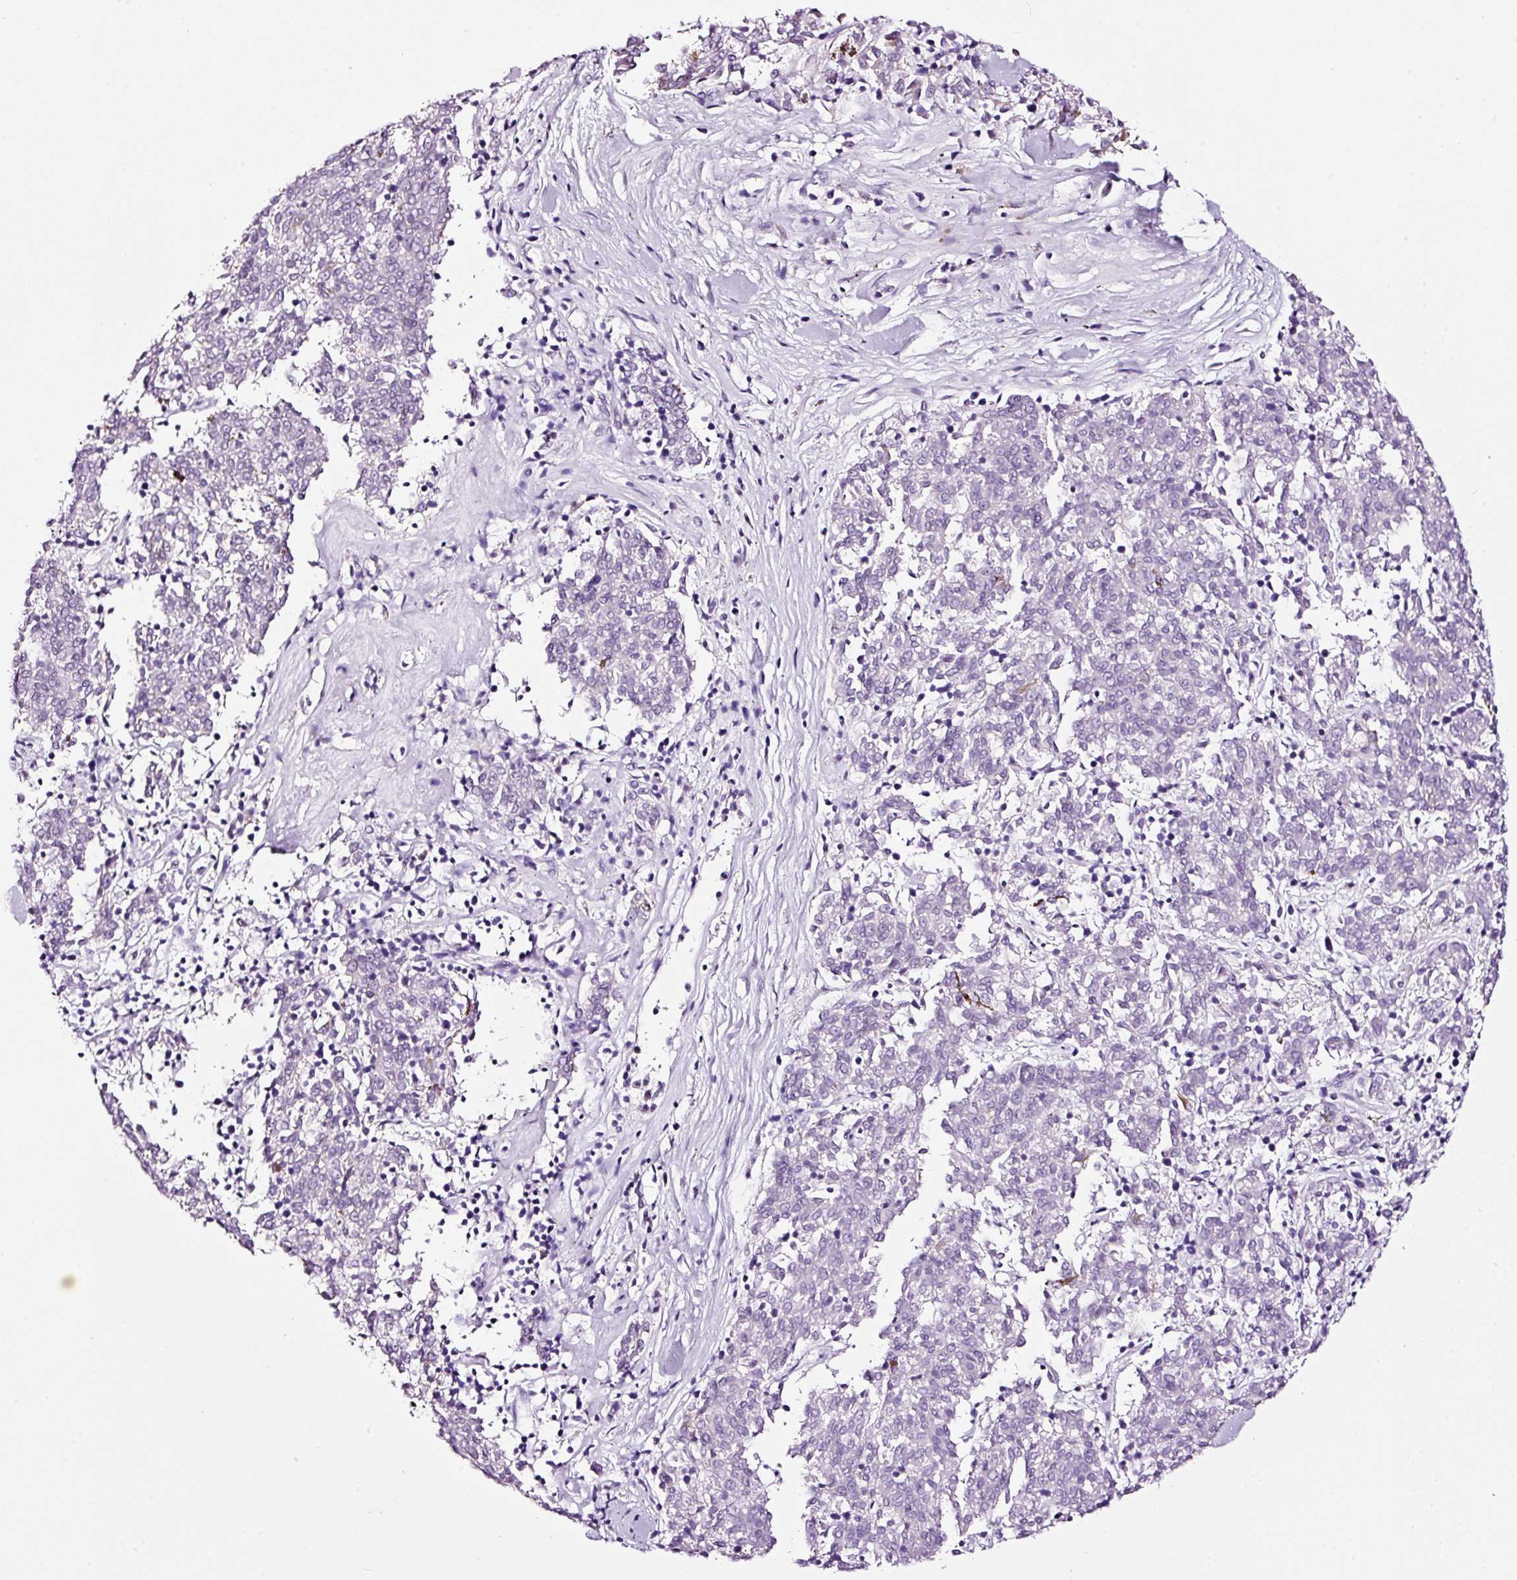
{"staining": {"intensity": "negative", "quantity": "none", "location": "none"}, "tissue": "melanoma", "cell_type": "Tumor cells", "image_type": "cancer", "snomed": [{"axis": "morphology", "description": "Malignant melanoma, NOS"}, {"axis": "topography", "description": "Skin"}], "caption": "Immunohistochemistry photomicrograph of neoplastic tissue: malignant melanoma stained with DAB shows no significant protein positivity in tumor cells.", "gene": "RTF2", "patient": {"sex": "female", "age": 72}}